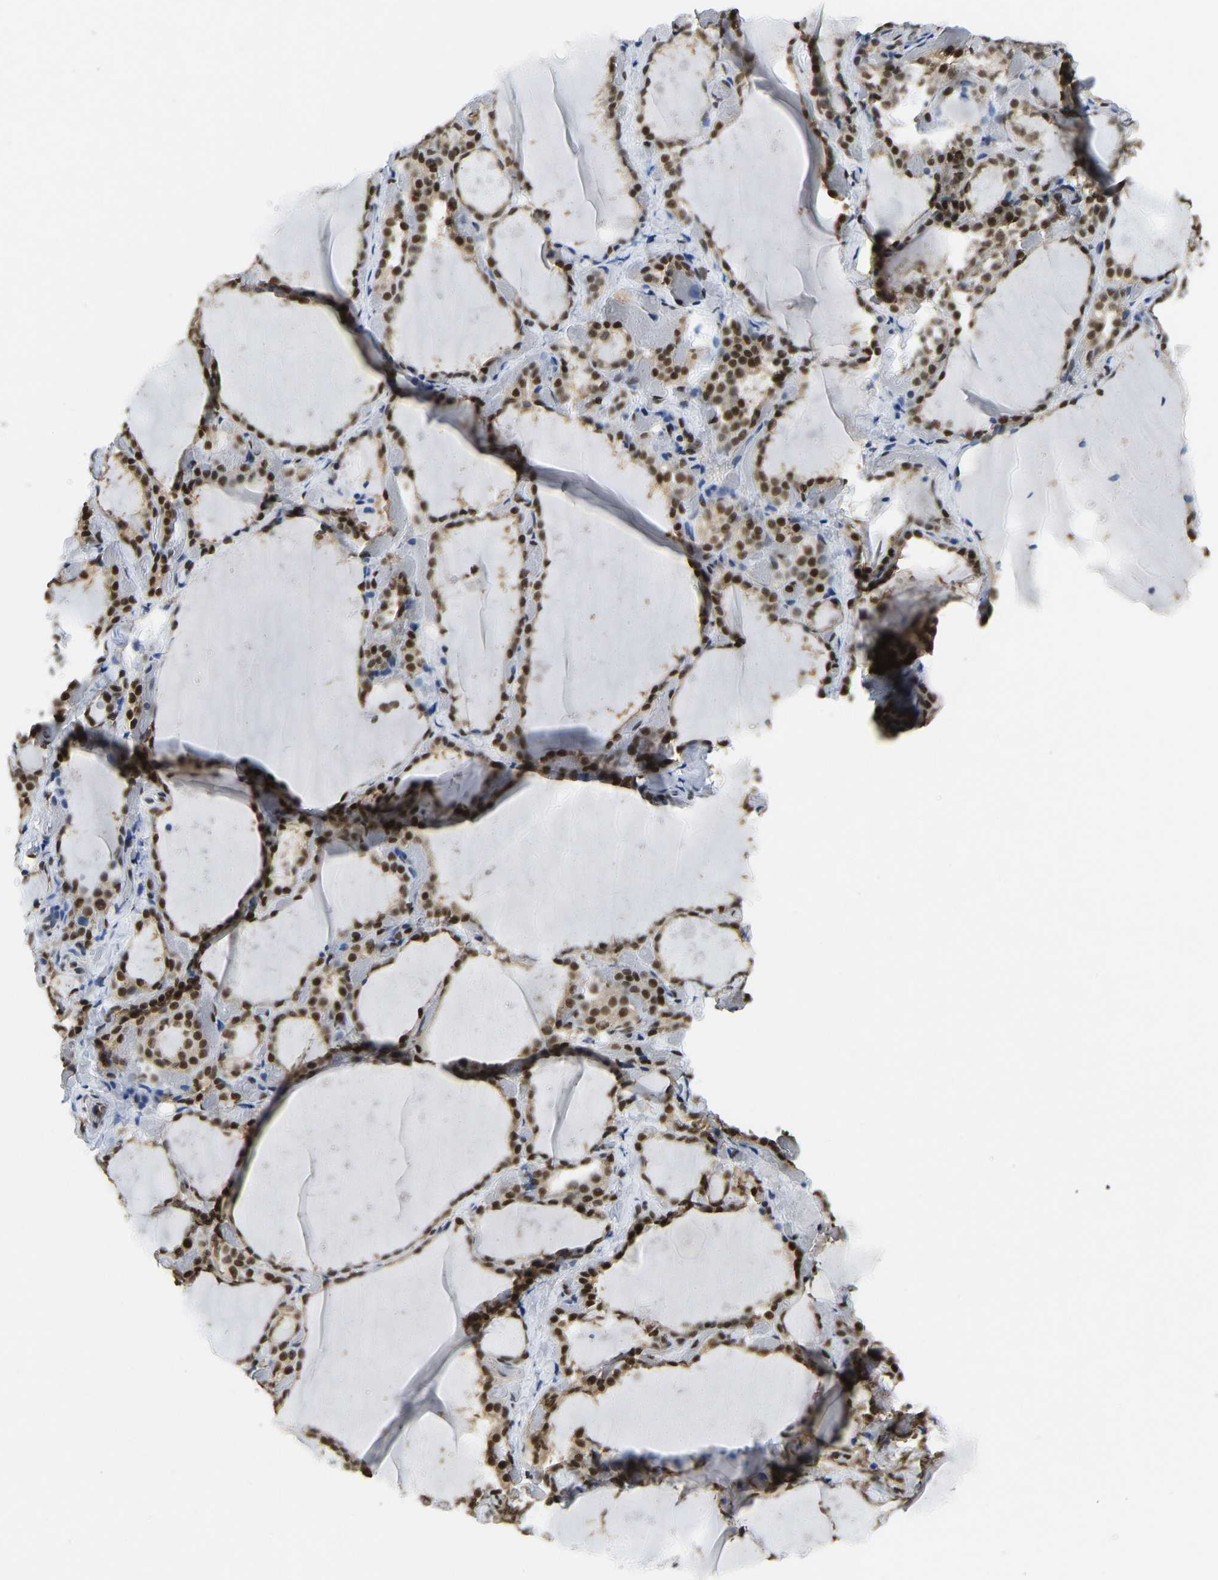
{"staining": {"intensity": "strong", "quantity": ">75%", "location": "nuclear"}, "tissue": "thyroid gland", "cell_type": "Glandular cells", "image_type": "normal", "snomed": [{"axis": "morphology", "description": "Normal tissue, NOS"}, {"axis": "topography", "description": "Thyroid gland"}], "caption": "Glandular cells show high levels of strong nuclear expression in approximately >75% of cells in unremarkable thyroid gland.", "gene": "ZSCAN20", "patient": {"sex": "female", "age": 44}}